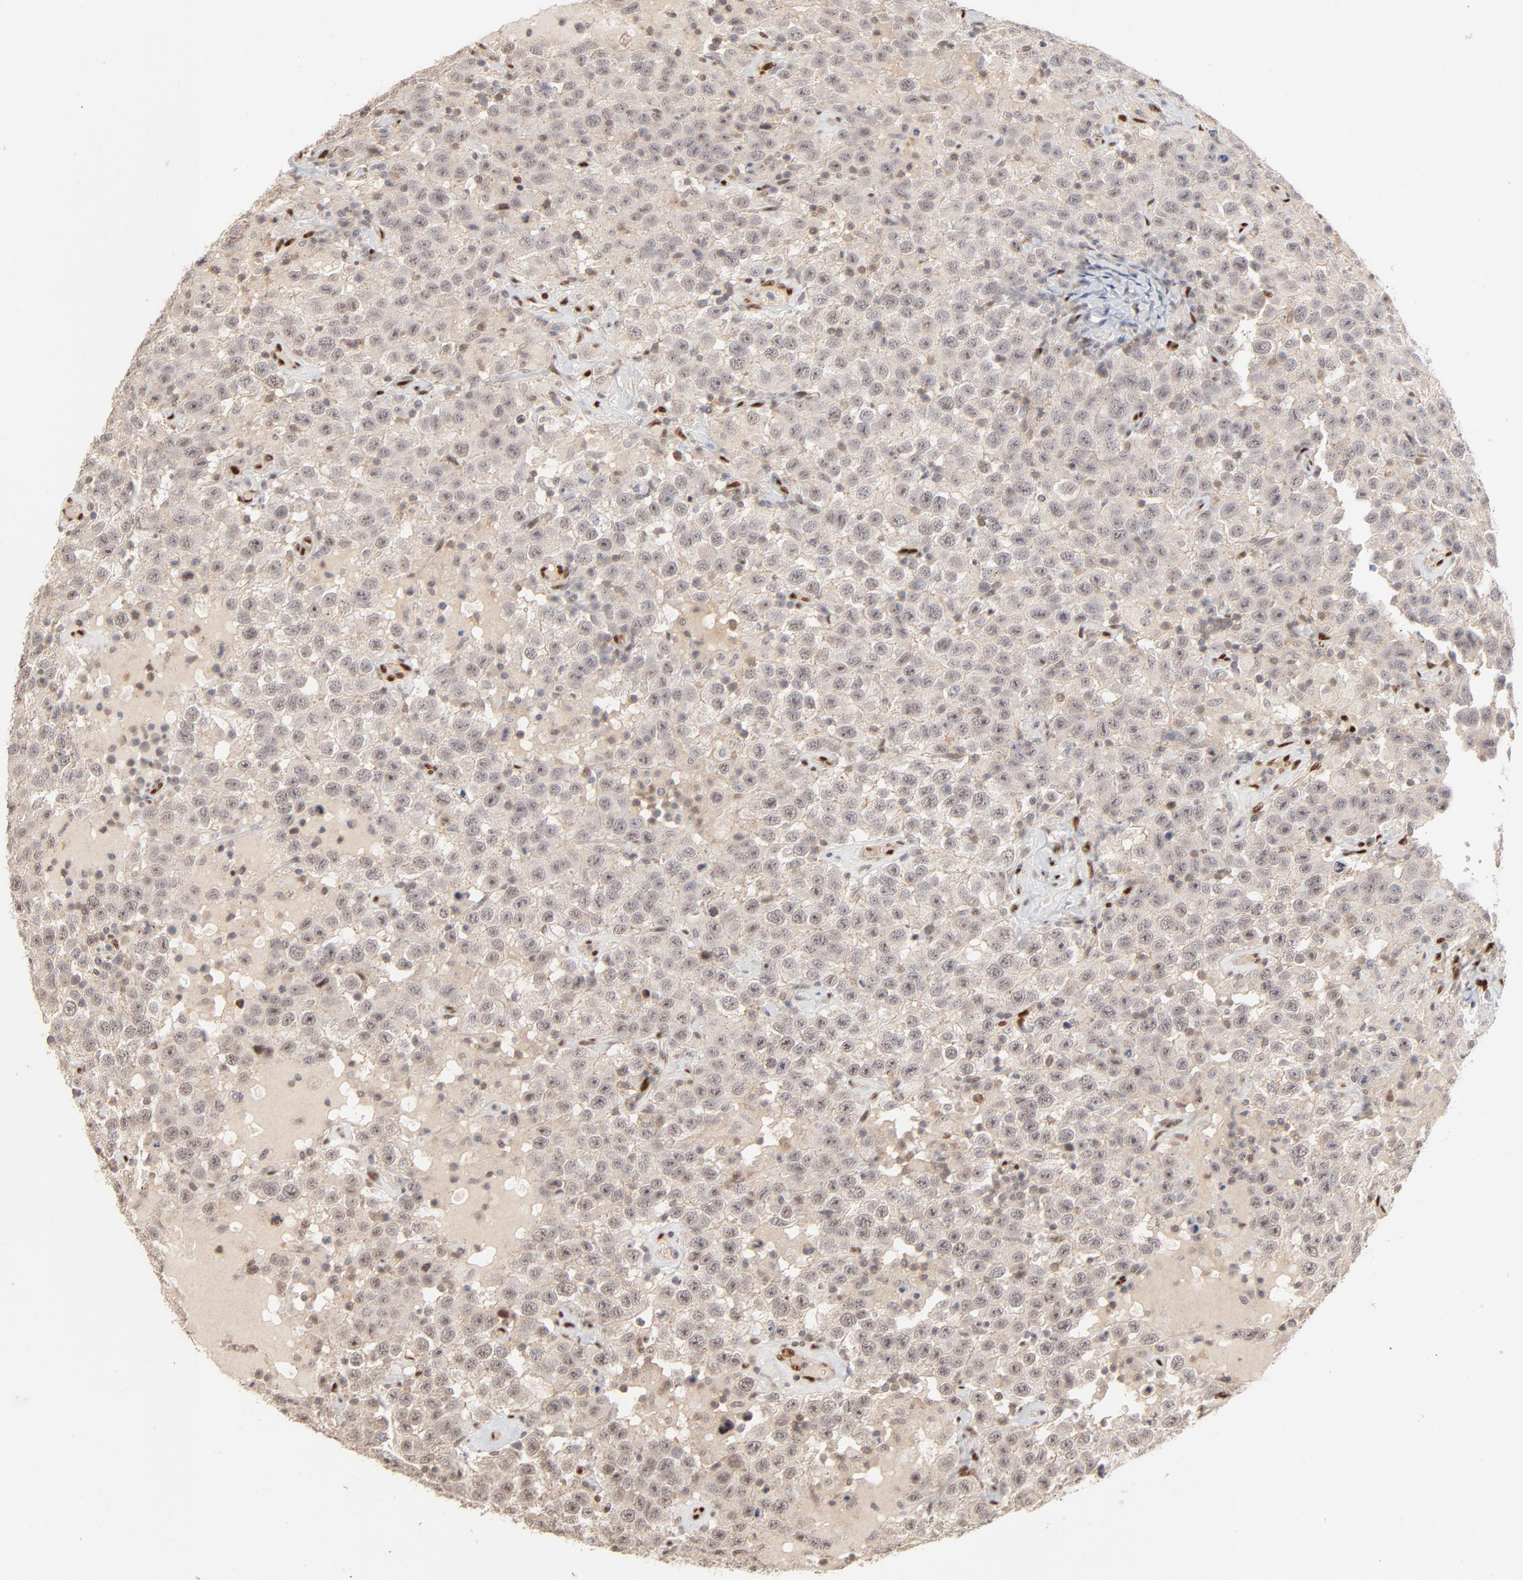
{"staining": {"intensity": "weak", "quantity": "<25%", "location": "nuclear"}, "tissue": "testis cancer", "cell_type": "Tumor cells", "image_type": "cancer", "snomed": [{"axis": "morphology", "description": "Seminoma, NOS"}, {"axis": "topography", "description": "Testis"}], "caption": "Immunohistochemistry (IHC) photomicrograph of neoplastic tissue: testis seminoma stained with DAB (3,3'-diaminobenzidine) exhibits no significant protein staining in tumor cells. (Brightfield microscopy of DAB (3,3'-diaminobenzidine) immunohistochemistry (IHC) at high magnification).", "gene": "NFIB", "patient": {"sex": "male", "age": 41}}